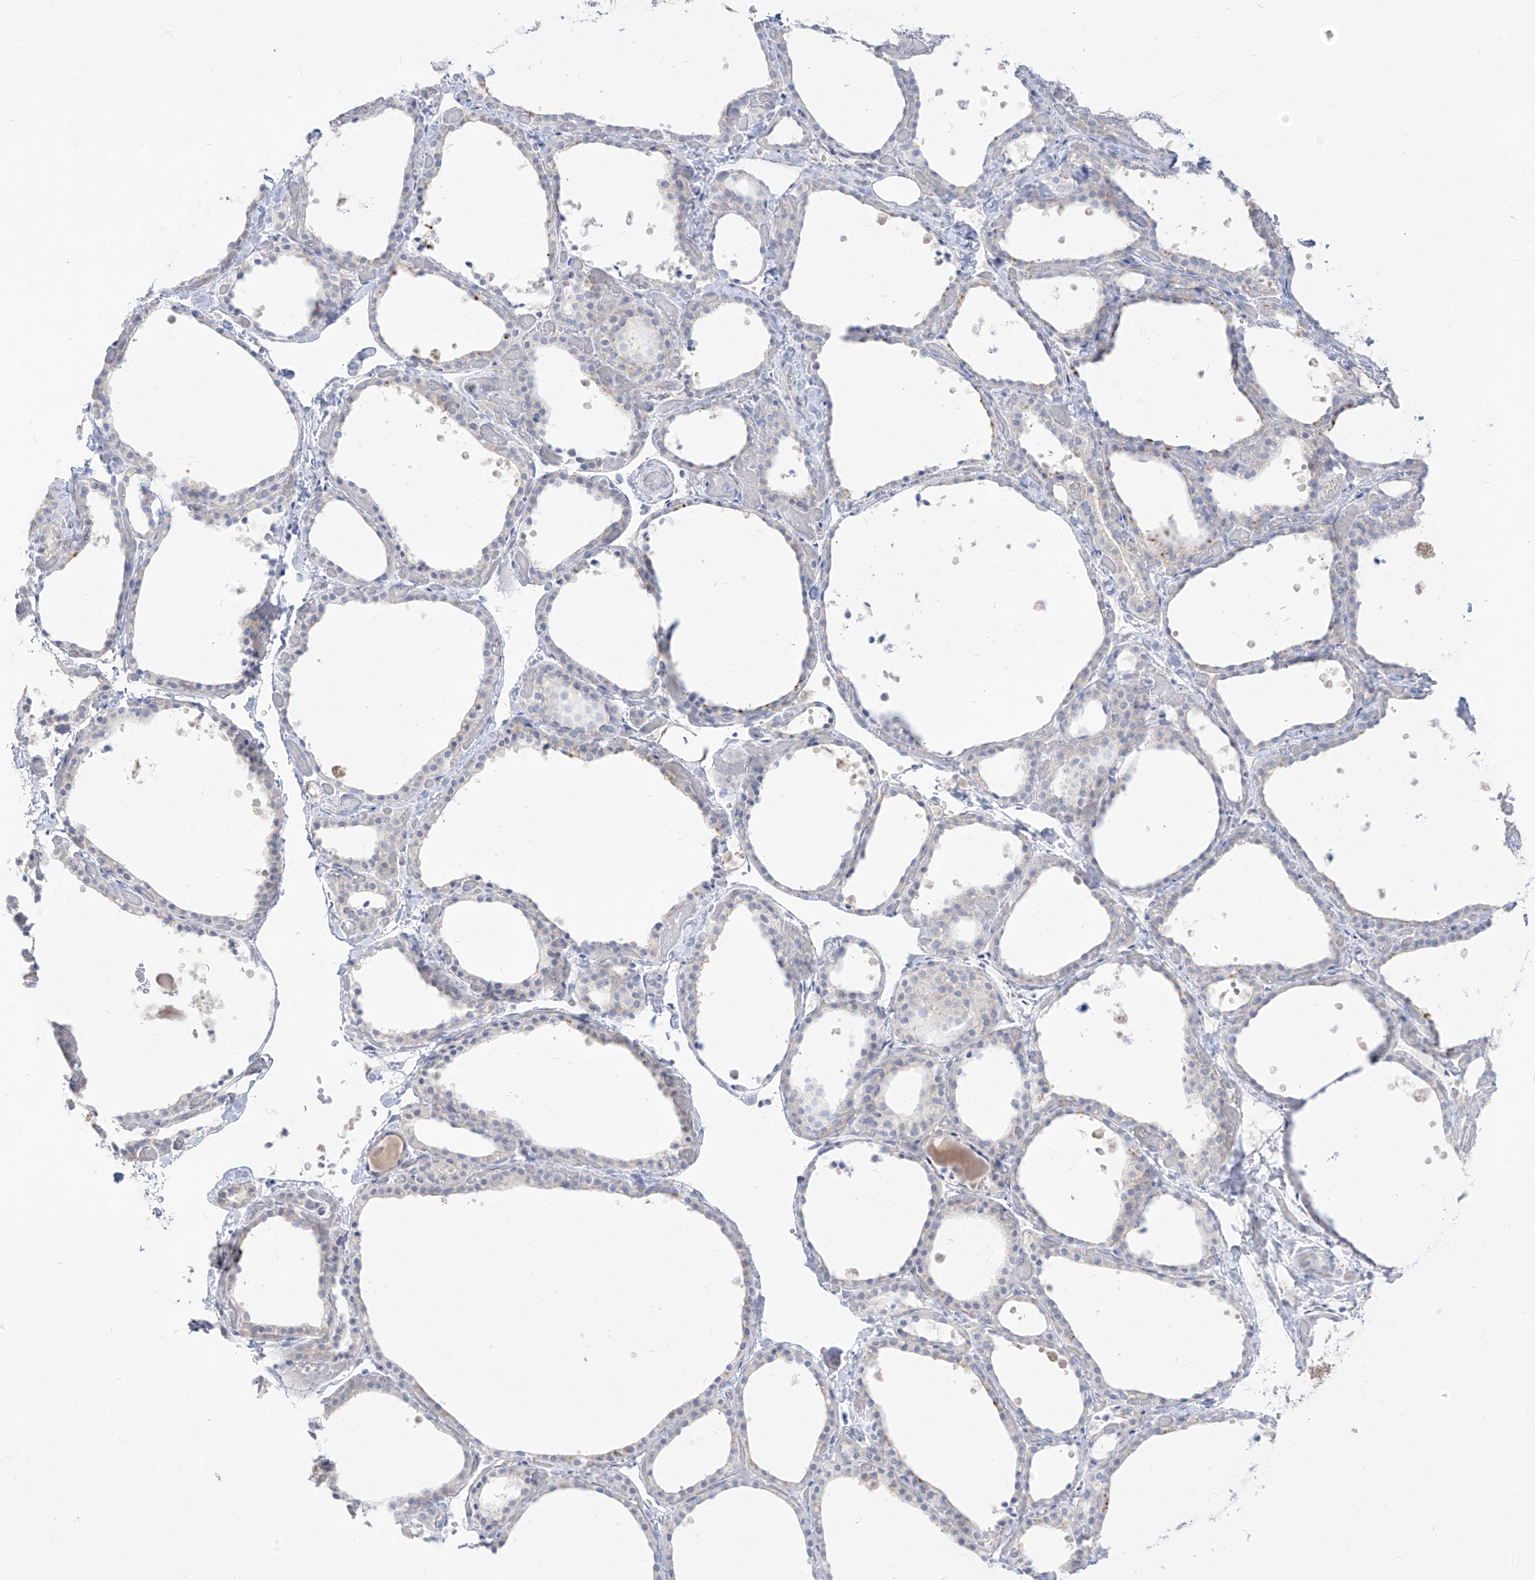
{"staining": {"intensity": "negative", "quantity": "none", "location": "none"}, "tissue": "thyroid gland", "cell_type": "Glandular cells", "image_type": "normal", "snomed": [{"axis": "morphology", "description": "Normal tissue, NOS"}, {"axis": "topography", "description": "Thyroid gland"}], "caption": "DAB (3,3'-diaminobenzidine) immunohistochemical staining of unremarkable human thyroid gland displays no significant expression in glandular cells. The staining is performed using DAB (3,3'-diaminobenzidine) brown chromogen with nuclei counter-stained in using hematoxylin.", "gene": "ARHGEF40", "patient": {"sex": "female", "age": 44}}